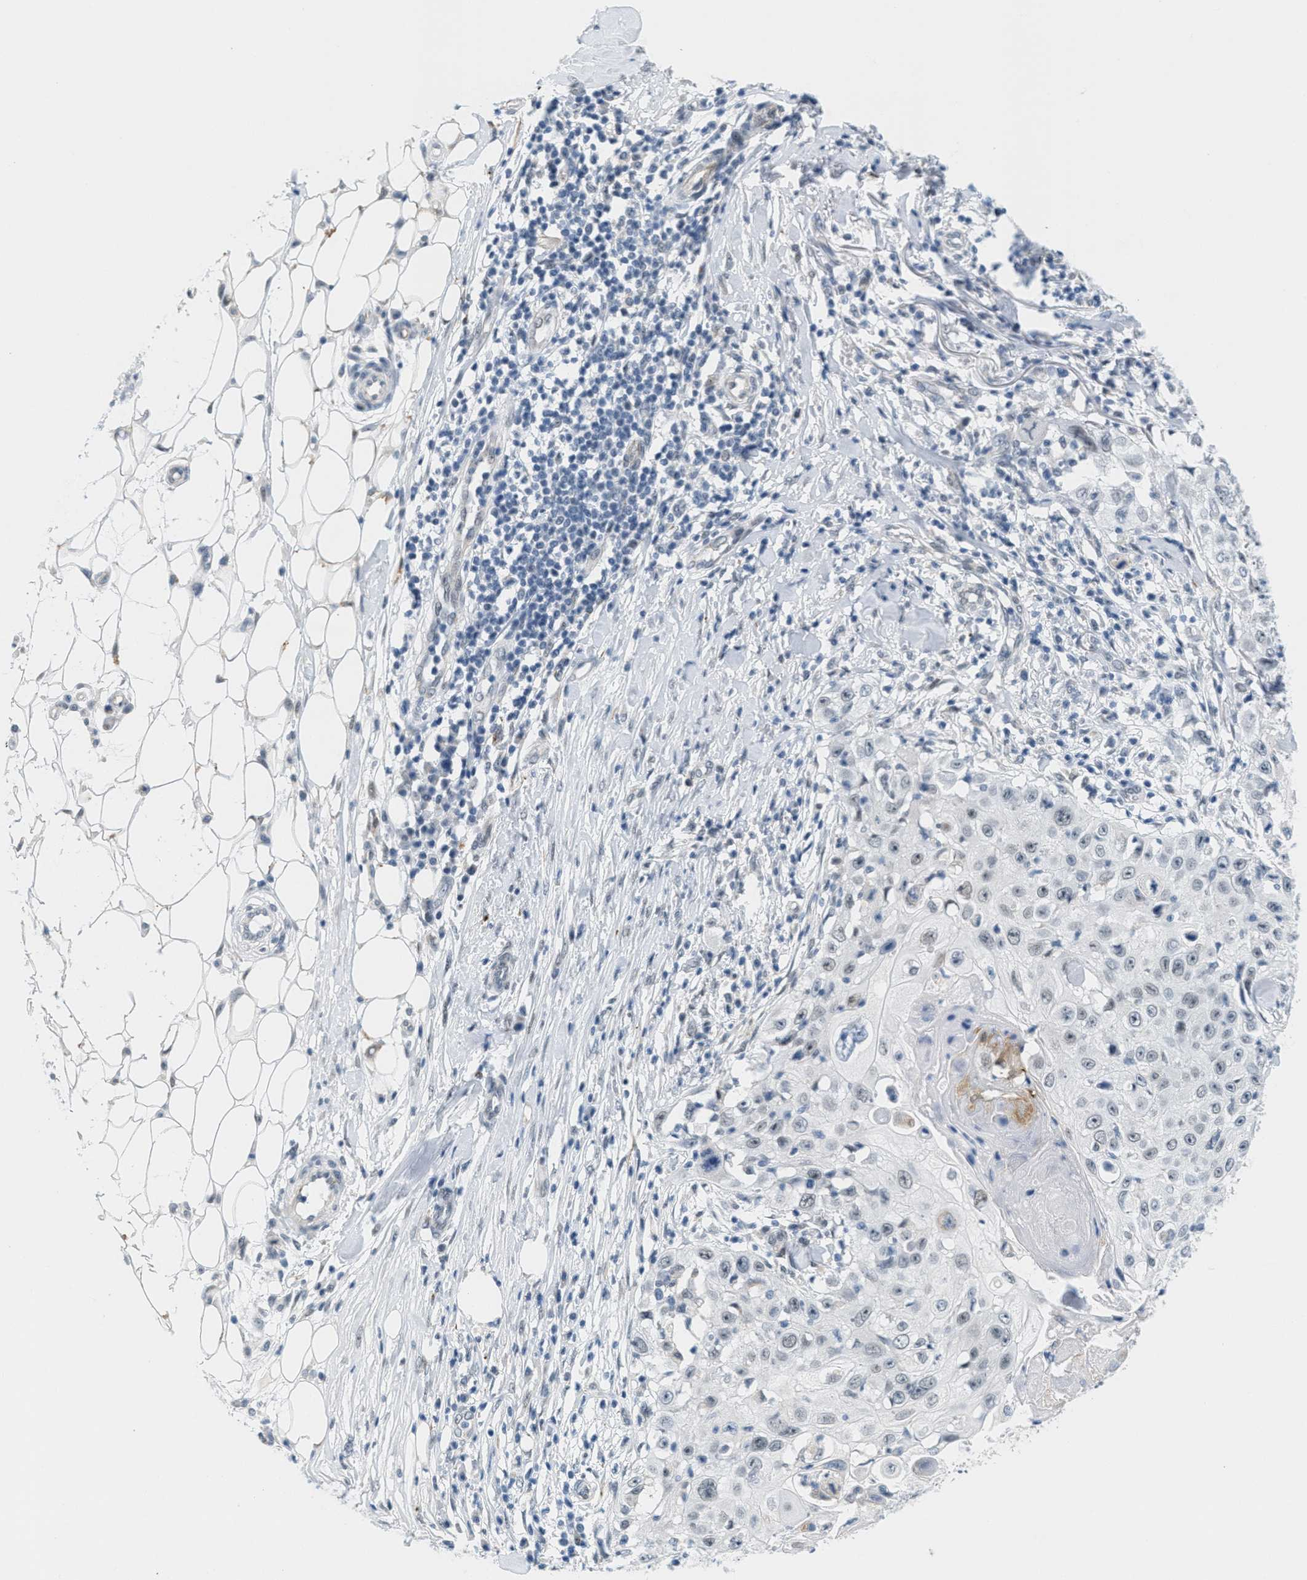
{"staining": {"intensity": "negative", "quantity": "none", "location": "none"}, "tissue": "skin cancer", "cell_type": "Tumor cells", "image_type": "cancer", "snomed": [{"axis": "morphology", "description": "Squamous cell carcinoma, NOS"}, {"axis": "topography", "description": "Skin"}], "caption": "A high-resolution micrograph shows immunohistochemistry (IHC) staining of skin cancer (squamous cell carcinoma), which demonstrates no significant staining in tumor cells.", "gene": "HS3ST2", "patient": {"sex": "male", "age": 86}}